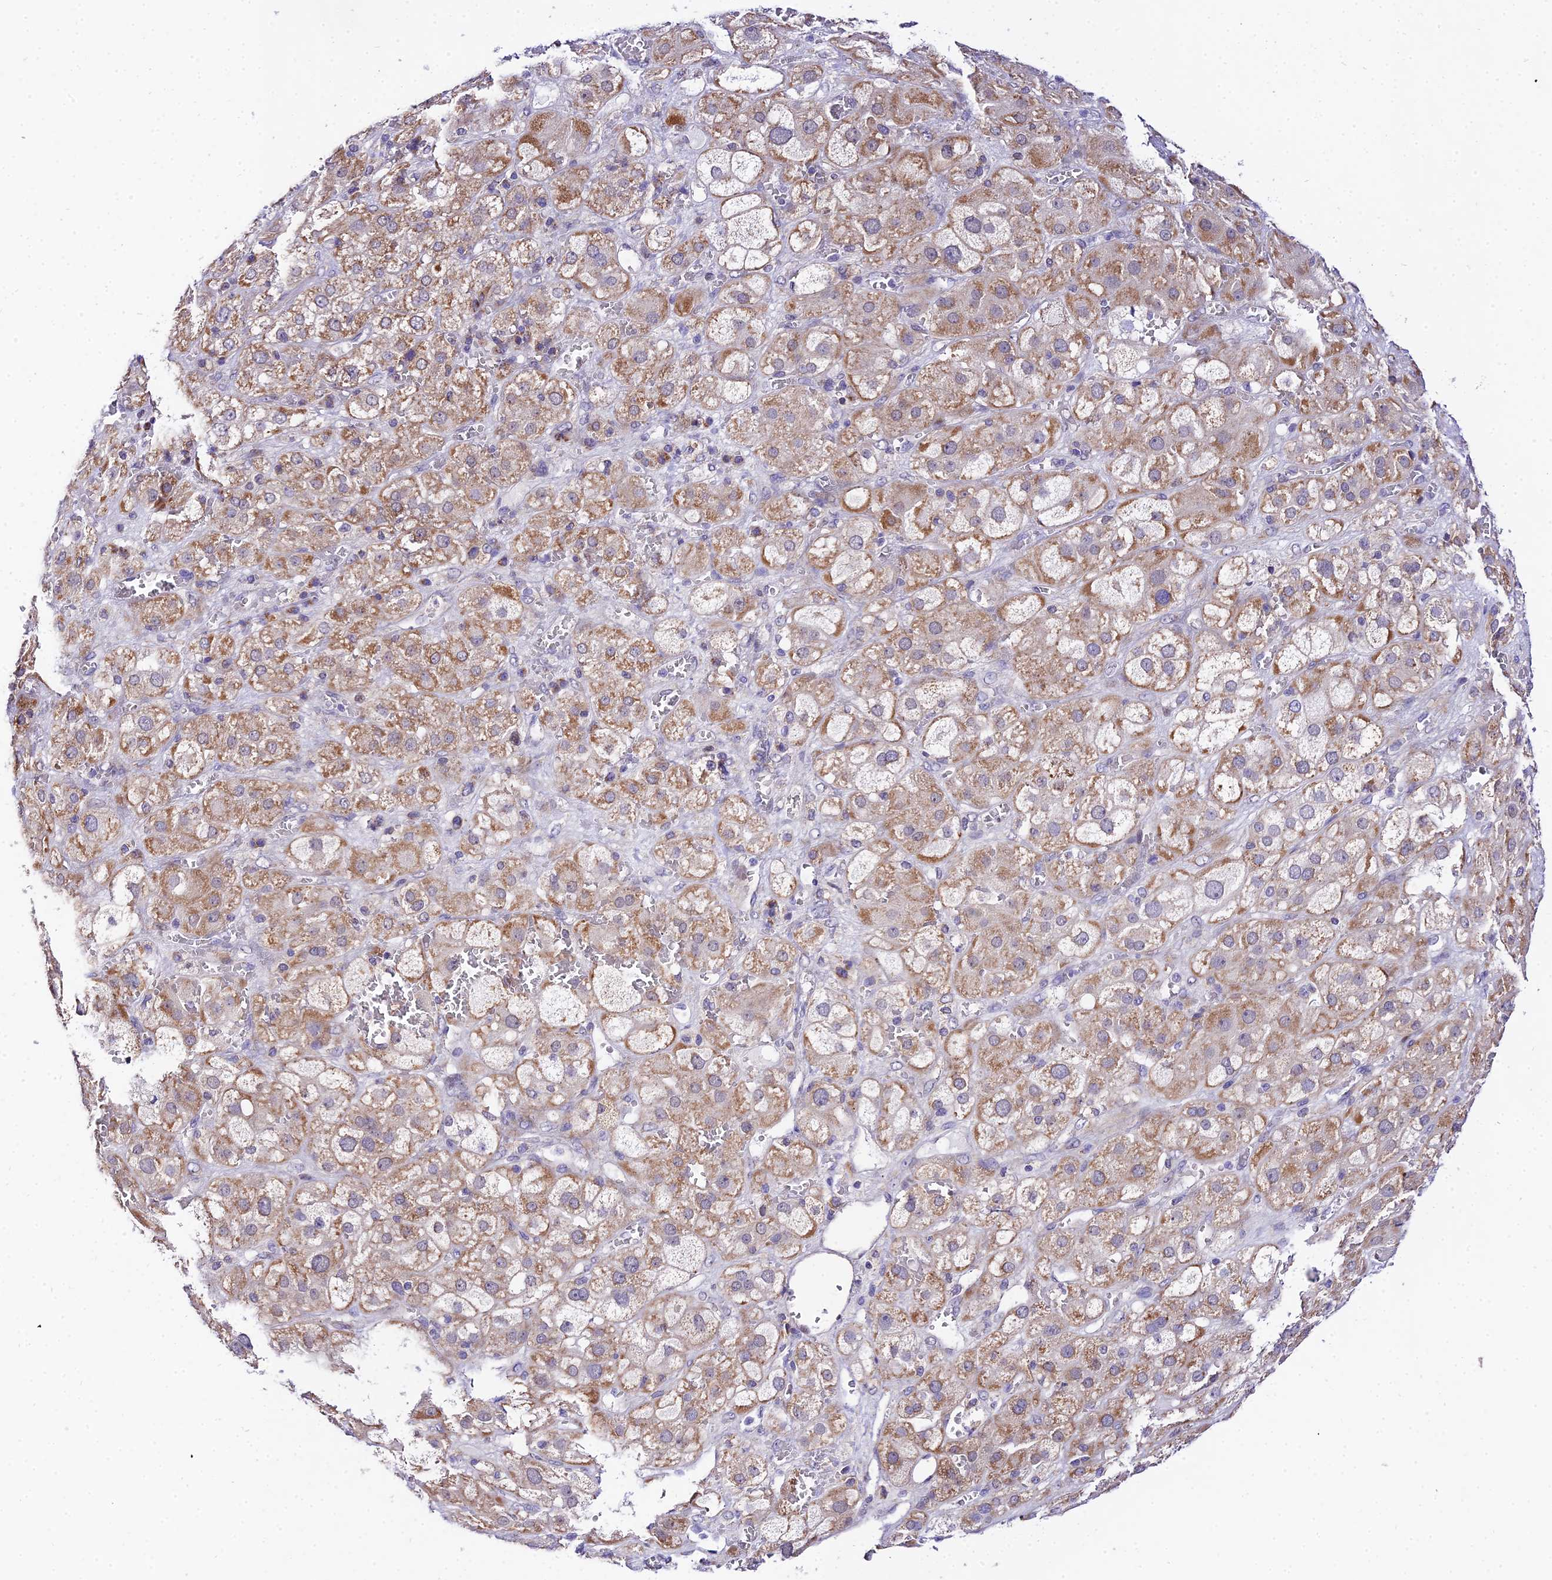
{"staining": {"intensity": "moderate", "quantity": ">75%", "location": "cytoplasmic/membranous,nuclear"}, "tissue": "adrenal gland", "cell_type": "Glandular cells", "image_type": "normal", "snomed": [{"axis": "morphology", "description": "Normal tissue, NOS"}, {"axis": "topography", "description": "Adrenal gland"}], "caption": "This photomicrograph displays unremarkable adrenal gland stained with IHC to label a protein in brown. The cytoplasmic/membranous,nuclear of glandular cells show moderate positivity for the protein. Nuclei are counter-stained blue.", "gene": "ATP5PB", "patient": {"sex": "female", "age": 47}}